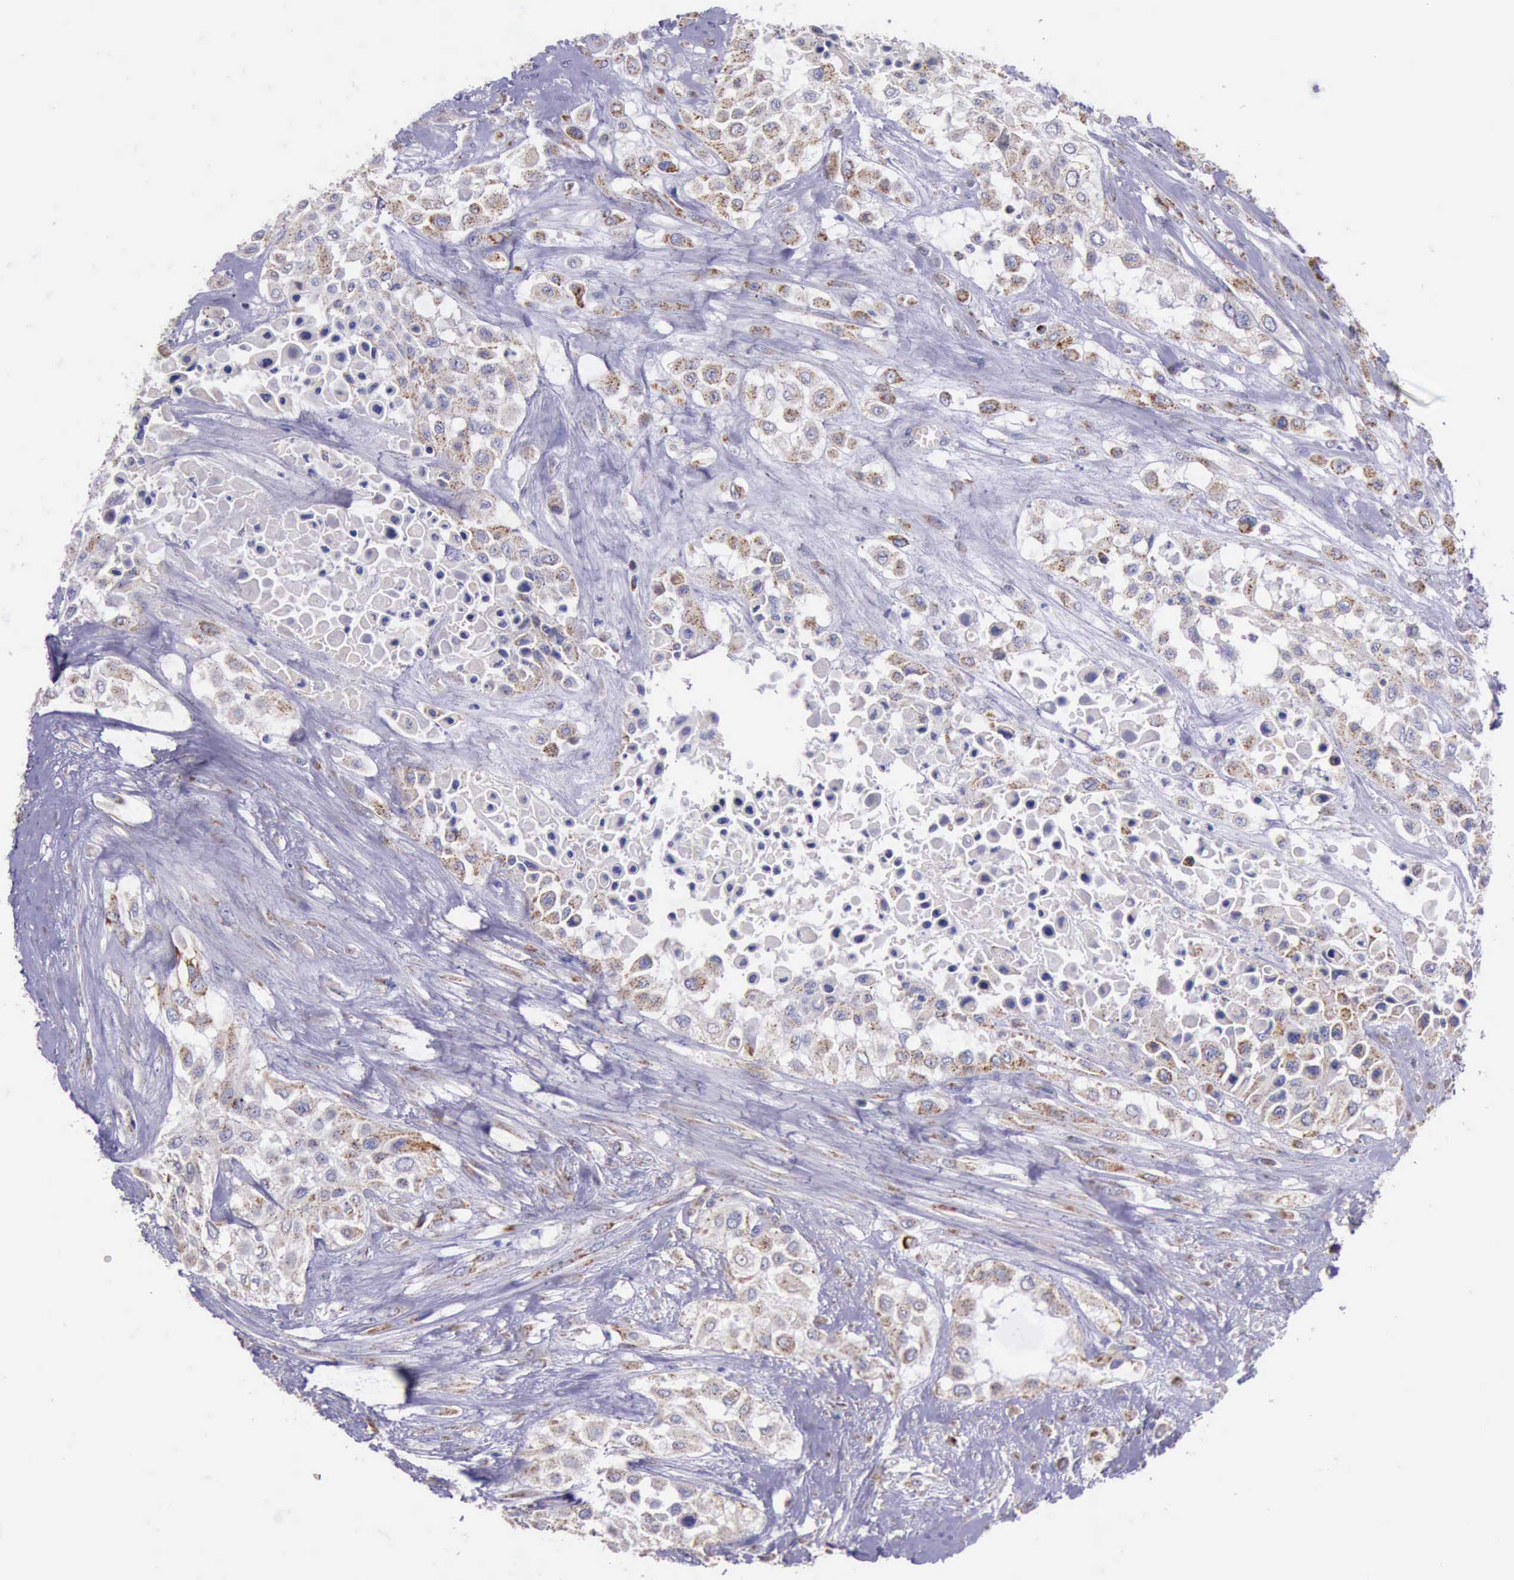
{"staining": {"intensity": "weak", "quantity": "25%-75%", "location": "cytoplasmic/membranous"}, "tissue": "urothelial cancer", "cell_type": "Tumor cells", "image_type": "cancer", "snomed": [{"axis": "morphology", "description": "Urothelial carcinoma, High grade"}, {"axis": "topography", "description": "Urinary bladder"}], "caption": "An IHC image of tumor tissue is shown. Protein staining in brown labels weak cytoplasmic/membranous positivity in high-grade urothelial carcinoma within tumor cells.", "gene": "TXN2", "patient": {"sex": "male", "age": 57}}